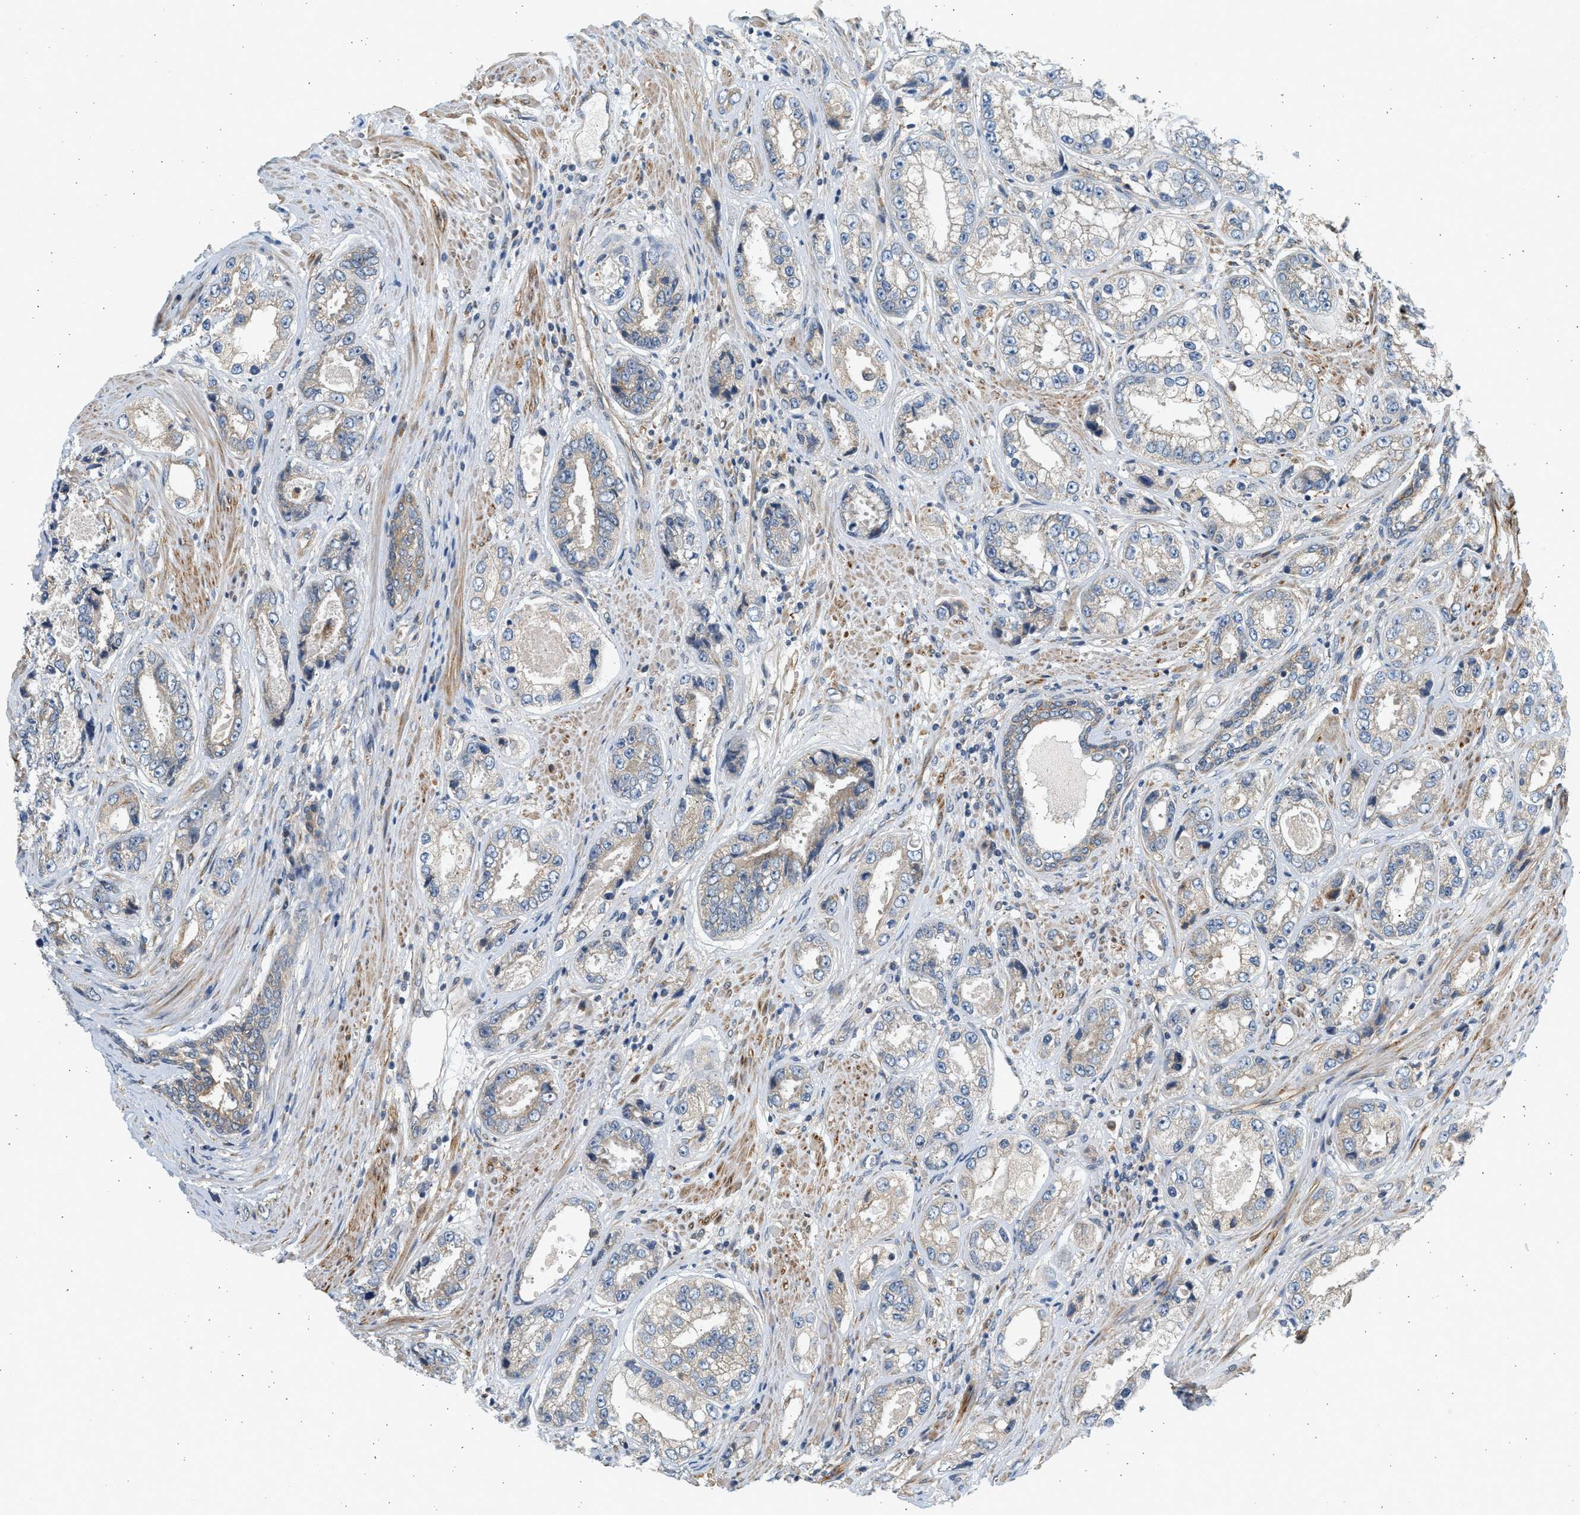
{"staining": {"intensity": "weak", "quantity": "<25%", "location": "cytoplasmic/membranous"}, "tissue": "prostate cancer", "cell_type": "Tumor cells", "image_type": "cancer", "snomed": [{"axis": "morphology", "description": "Adenocarcinoma, High grade"}, {"axis": "topography", "description": "Prostate"}], "caption": "Immunohistochemical staining of human high-grade adenocarcinoma (prostate) exhibits no significant staining in tumor cells.", "gene": "KDELR2", "patient": {"sex": "male", "age": 61}}